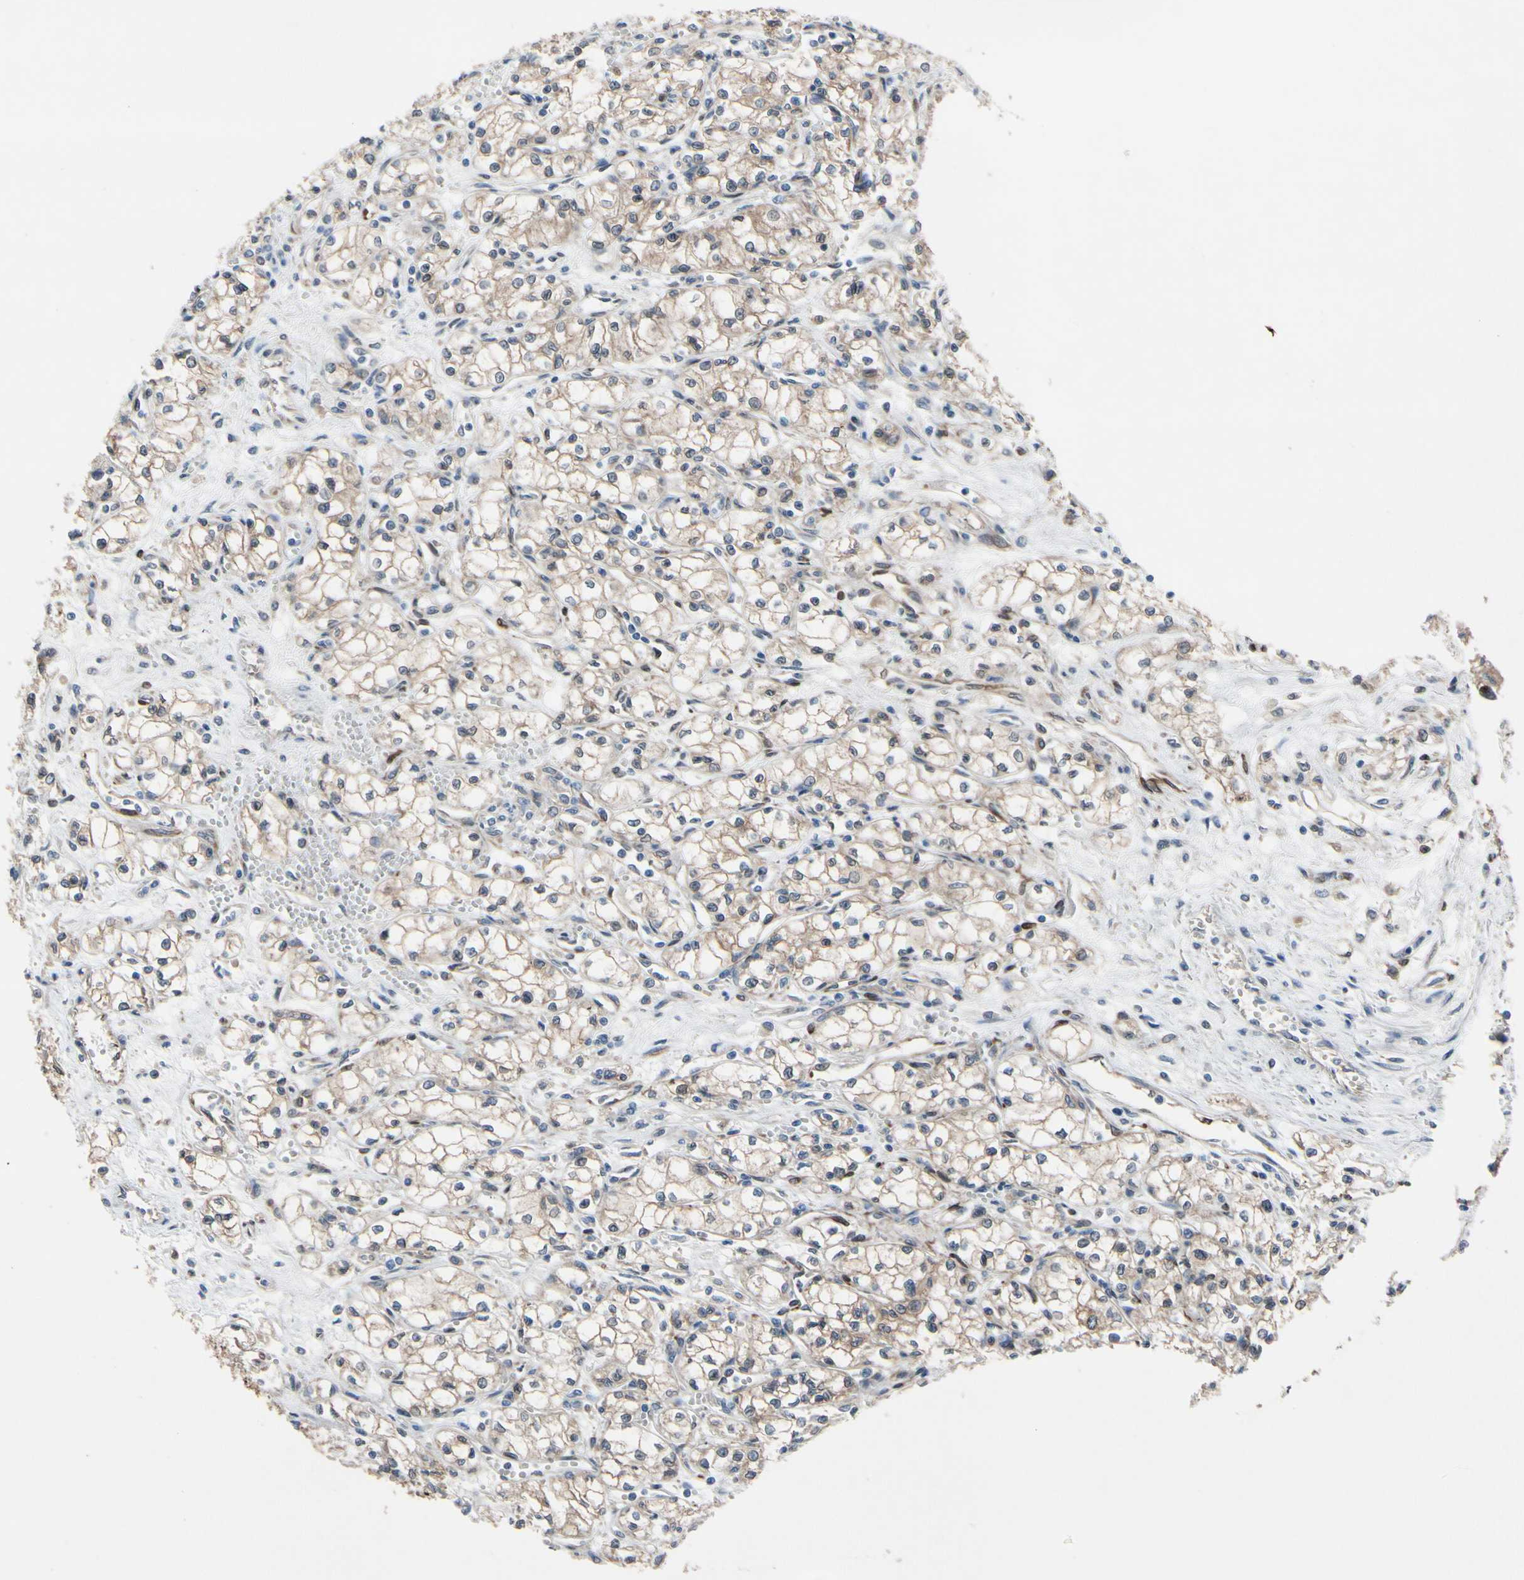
{"staining": {"intensity": "weak", "quantity": "25%-75%", "location": "cytoplasmic/membranous"}, "tissue": "renal cancer", "cell_type": "Tumor cells", "image_type": "cancer", "snomed": [{"axis": "morphology", "description": "Normal tissue, NOS"}, {"axis": "morphology", "description": "Adenocarcinoma, NOS"}, {"axis": "topography", "description": "Kidney"}], "caption": "Immunohistochemistry (IHC) staining of renal cancer (adenocarcinoma), which displays low levels of weak cytoplasmic/membranous positivity in approximately 25%-75% of tumor cells indicating weak cytoplasmic/membranous protein positivity. The staining was performed using DAB (brown) for protein detection and nuclei were counterstained in hematoxylin (blue).", "gene": "PRXL2A", "patient": {"sex": "male", "age": 59}}